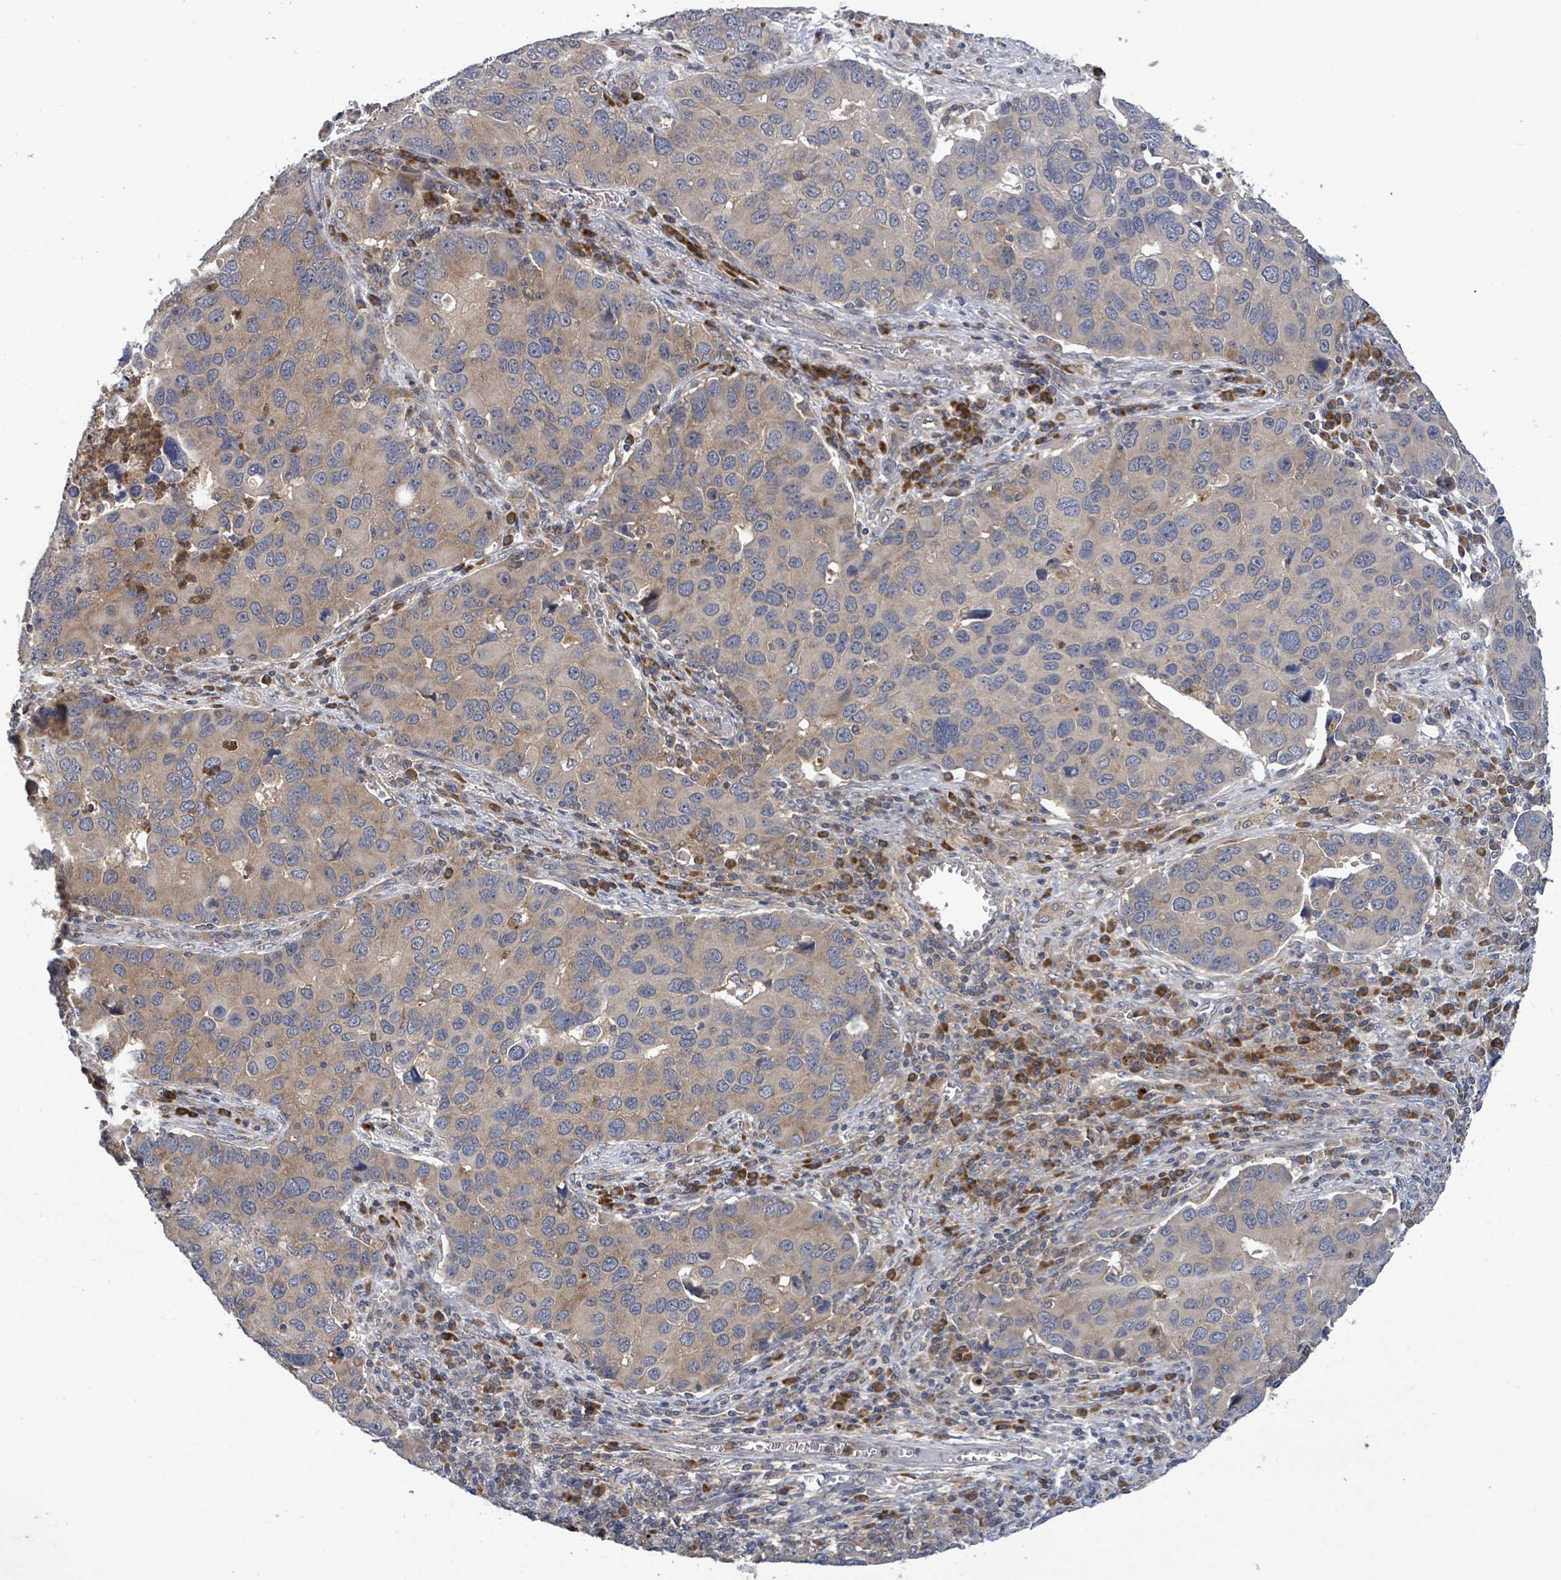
{"staining": {"intensity": "weak", "quantity": "25%-75%", "location": "cytoplasmic/membranous"}, "tissue": "lung cancer", "cell_type": "Tumor cells", "image_type": "cancer", "snomed": [{"axis": "morphology", "description": "Aneuploidy"}, {"axis": "morphology", "description": "Adenocarcinoma, NOS"}, {"axis": "topography", "description": "Lymph node"}, {"axis": "topography", "description": "Lung"}], "caption": "Protein analysis of lung cancer tissue displays weak cytoplasmic/membranous staining in about 25%-75% of tumor cells.", "gene": "SERPINE3", "patient": {"sex": "female", "age": 74}}